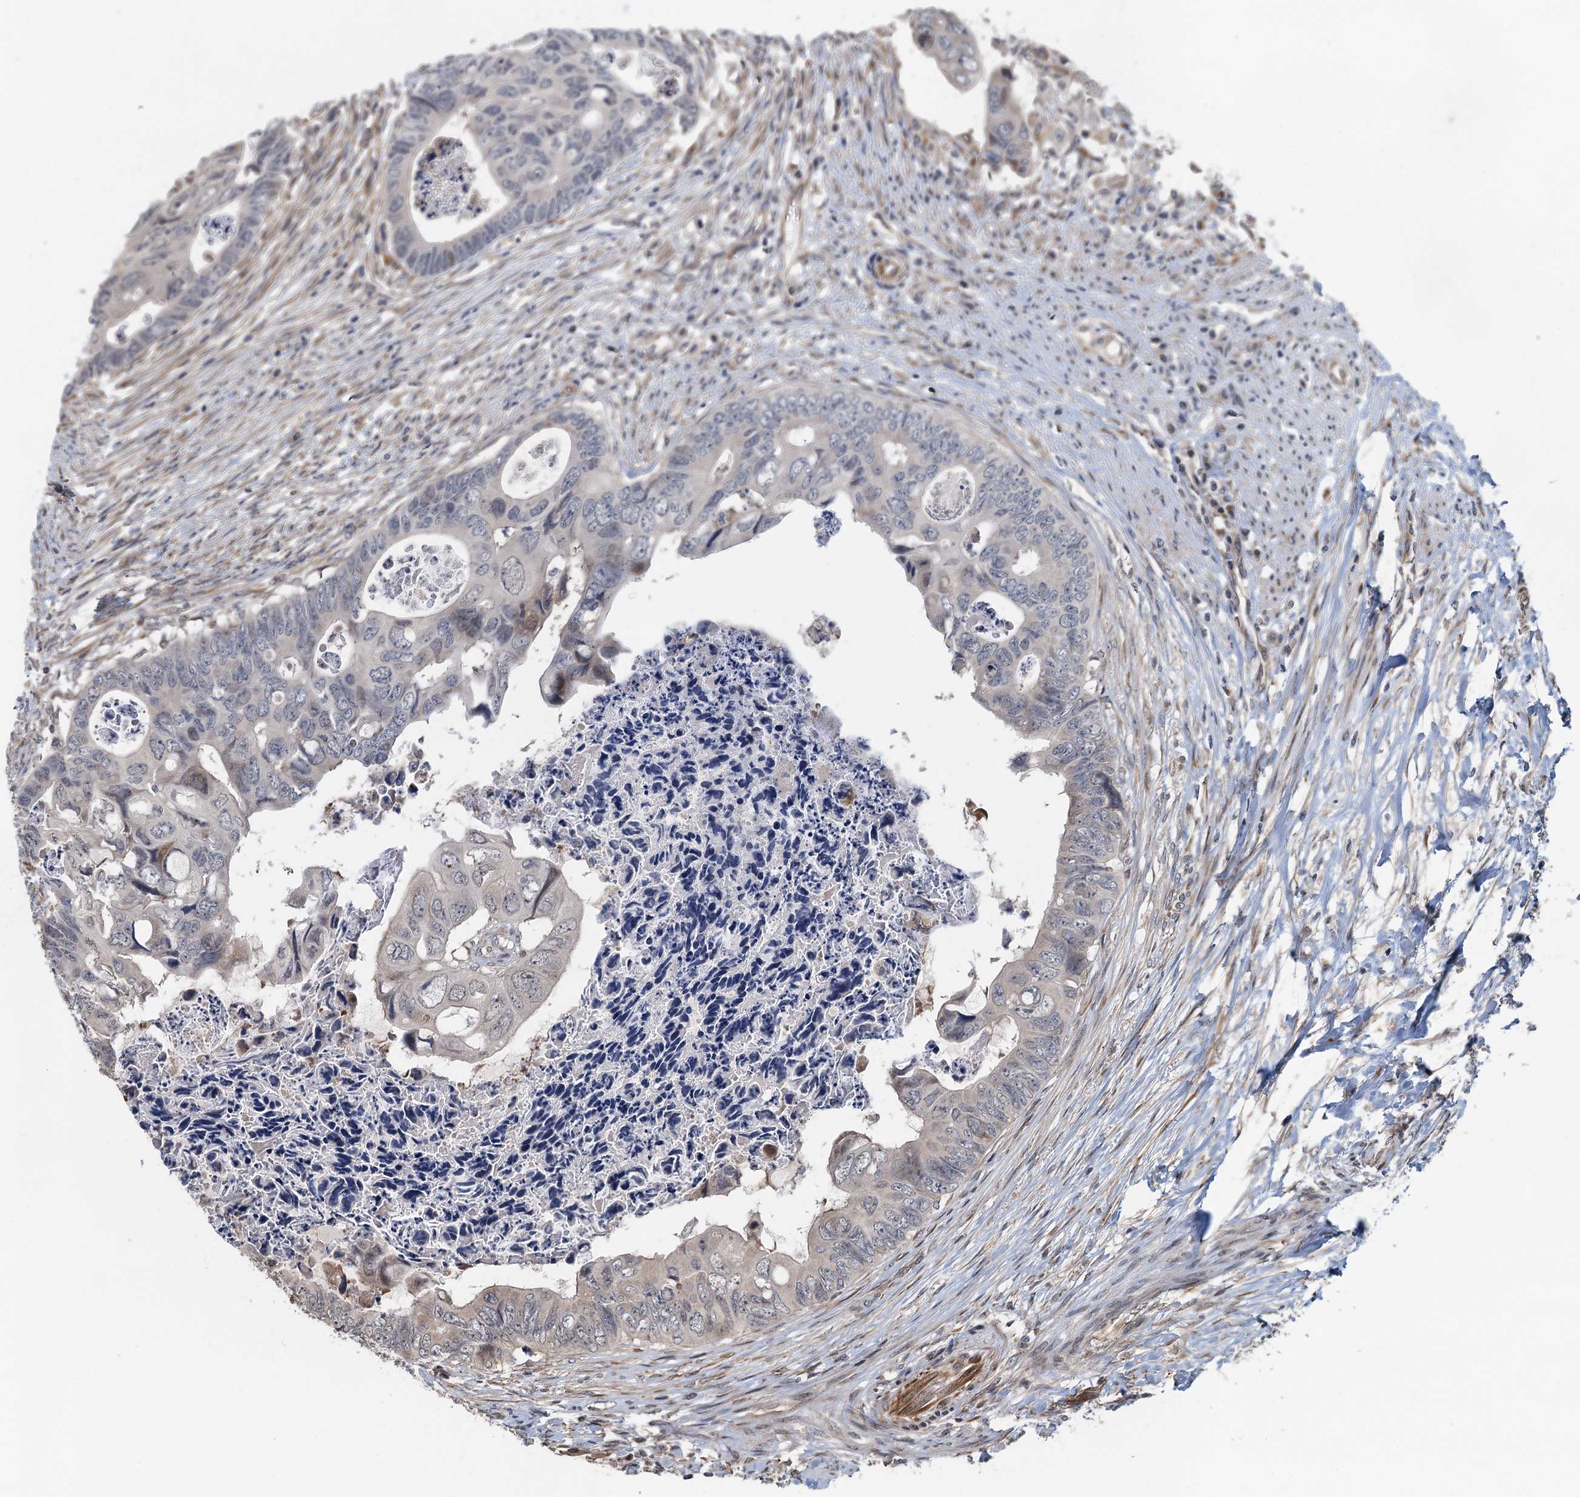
{"staining": {"intensity": "weak", "quantity": "<25%", "location": "cytoplasmic/membranous"}, "tissue": "colorectal cancer", "cell_type": "Tumor cells", "image_type": "cancer", "snomed": [{"axis": "morphology", "description": "Adenocarcinoma, NOS"}, {"axis": "topography", "description": "Rectum"}], "caption": "The immunohistochemistry histopathology image has no significant positivity in tumor cells of colorectal cancer tissue. (Stains: DAB IHC with hematoxylin counter stain, Microscopy: brightfield microscopy at high magnification).", "gene": "WHAMM", "patient": {"sex": "female", "age": 78}}